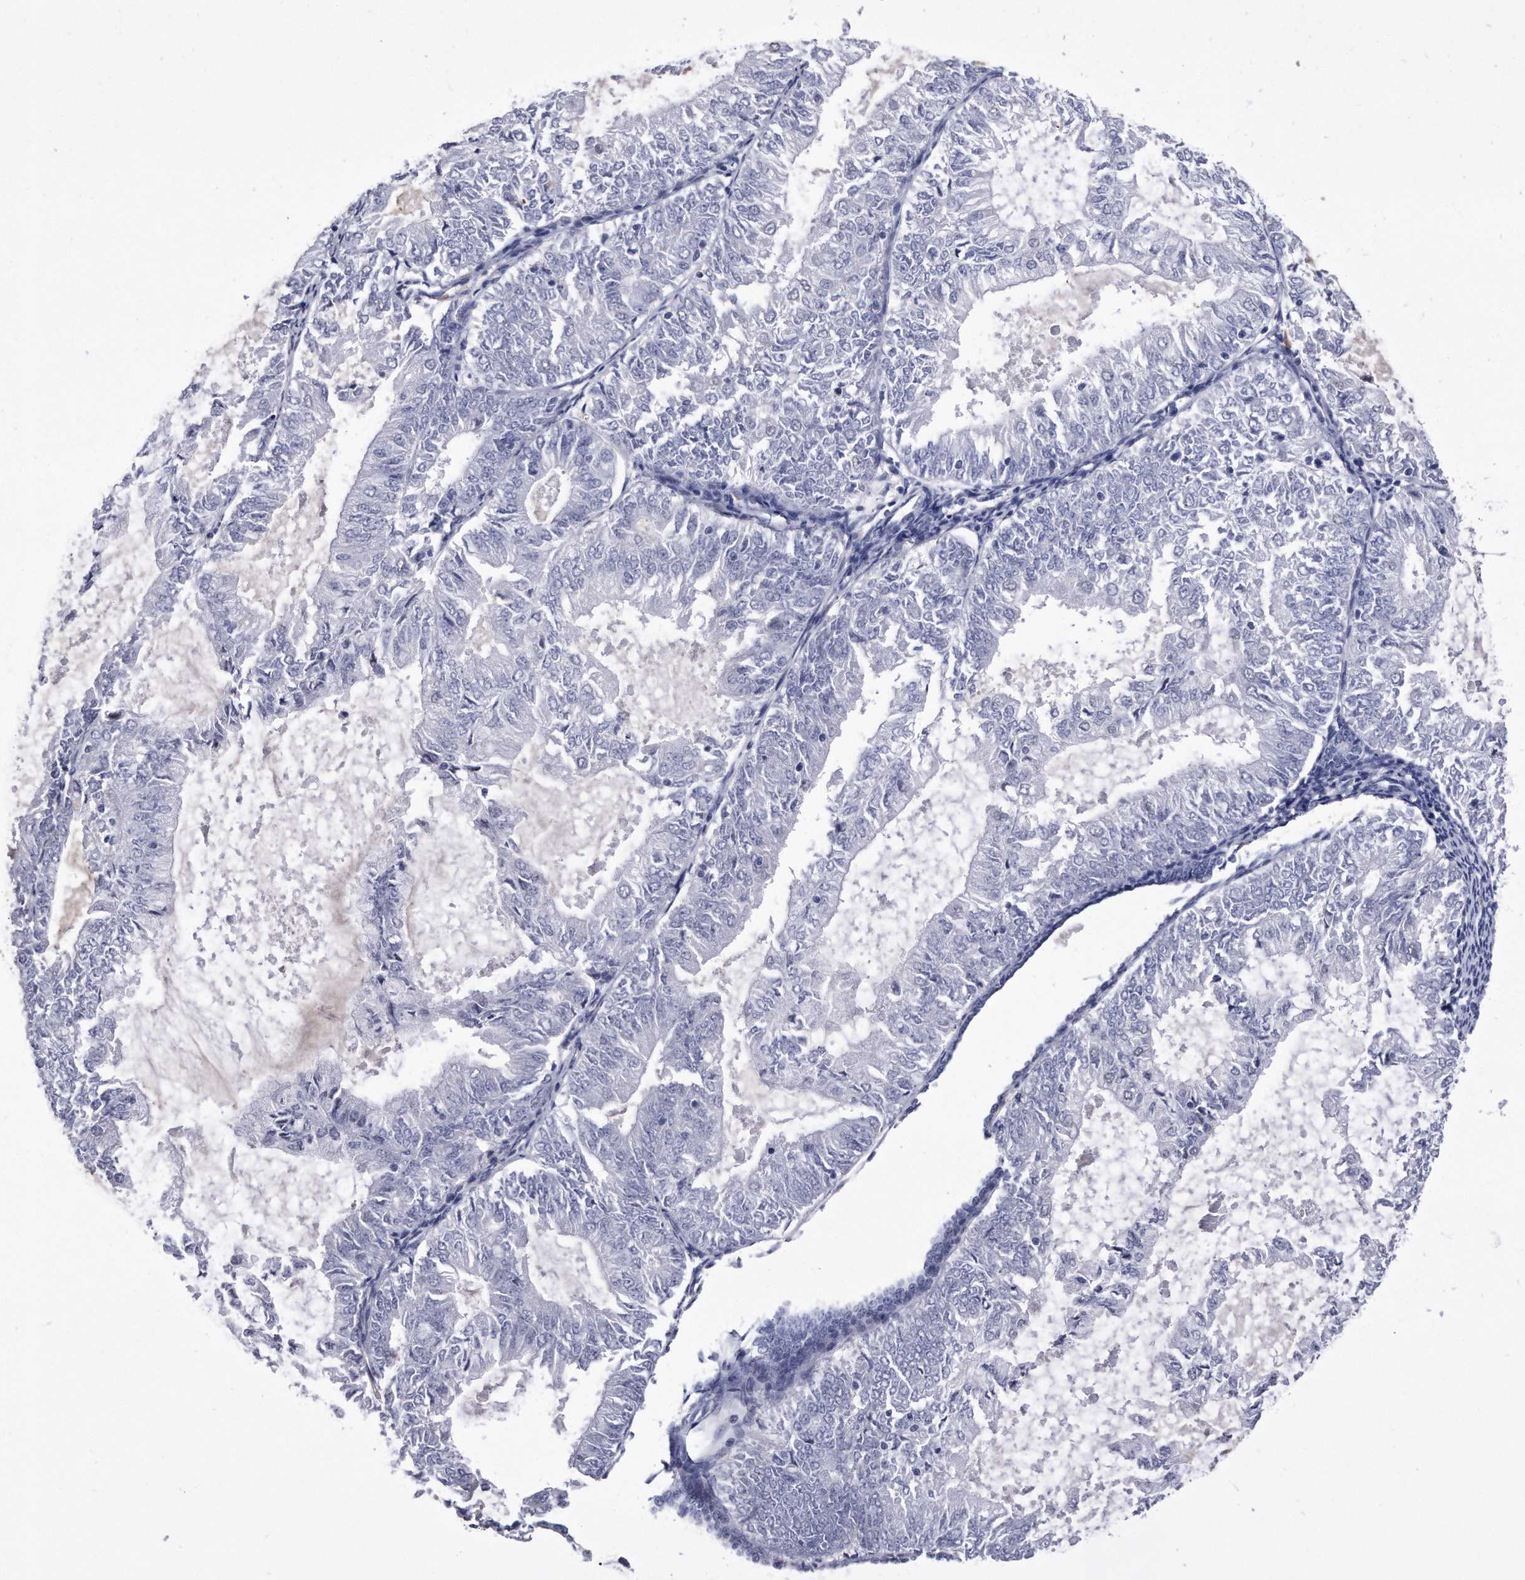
{"staining": {"intensity": "negative", "quantity": "none", "location": "none"}, "tissue": "endometrial cancer", "cell_type": "Tumor cells", "image_type": "cancer", "snomed": [{"axis": "morphology", "description": "Adenocarcinoma, NOS"}, {"axis": "topography", "description": "Endometrium"}], "caption": "Immunohistochemistry (IHC) of human adenocarcinoma (endometrial) exhibits no positivity in tumor cells.", "gene": "KCTD8", "patient": {"sex": "female", "age": 57}}